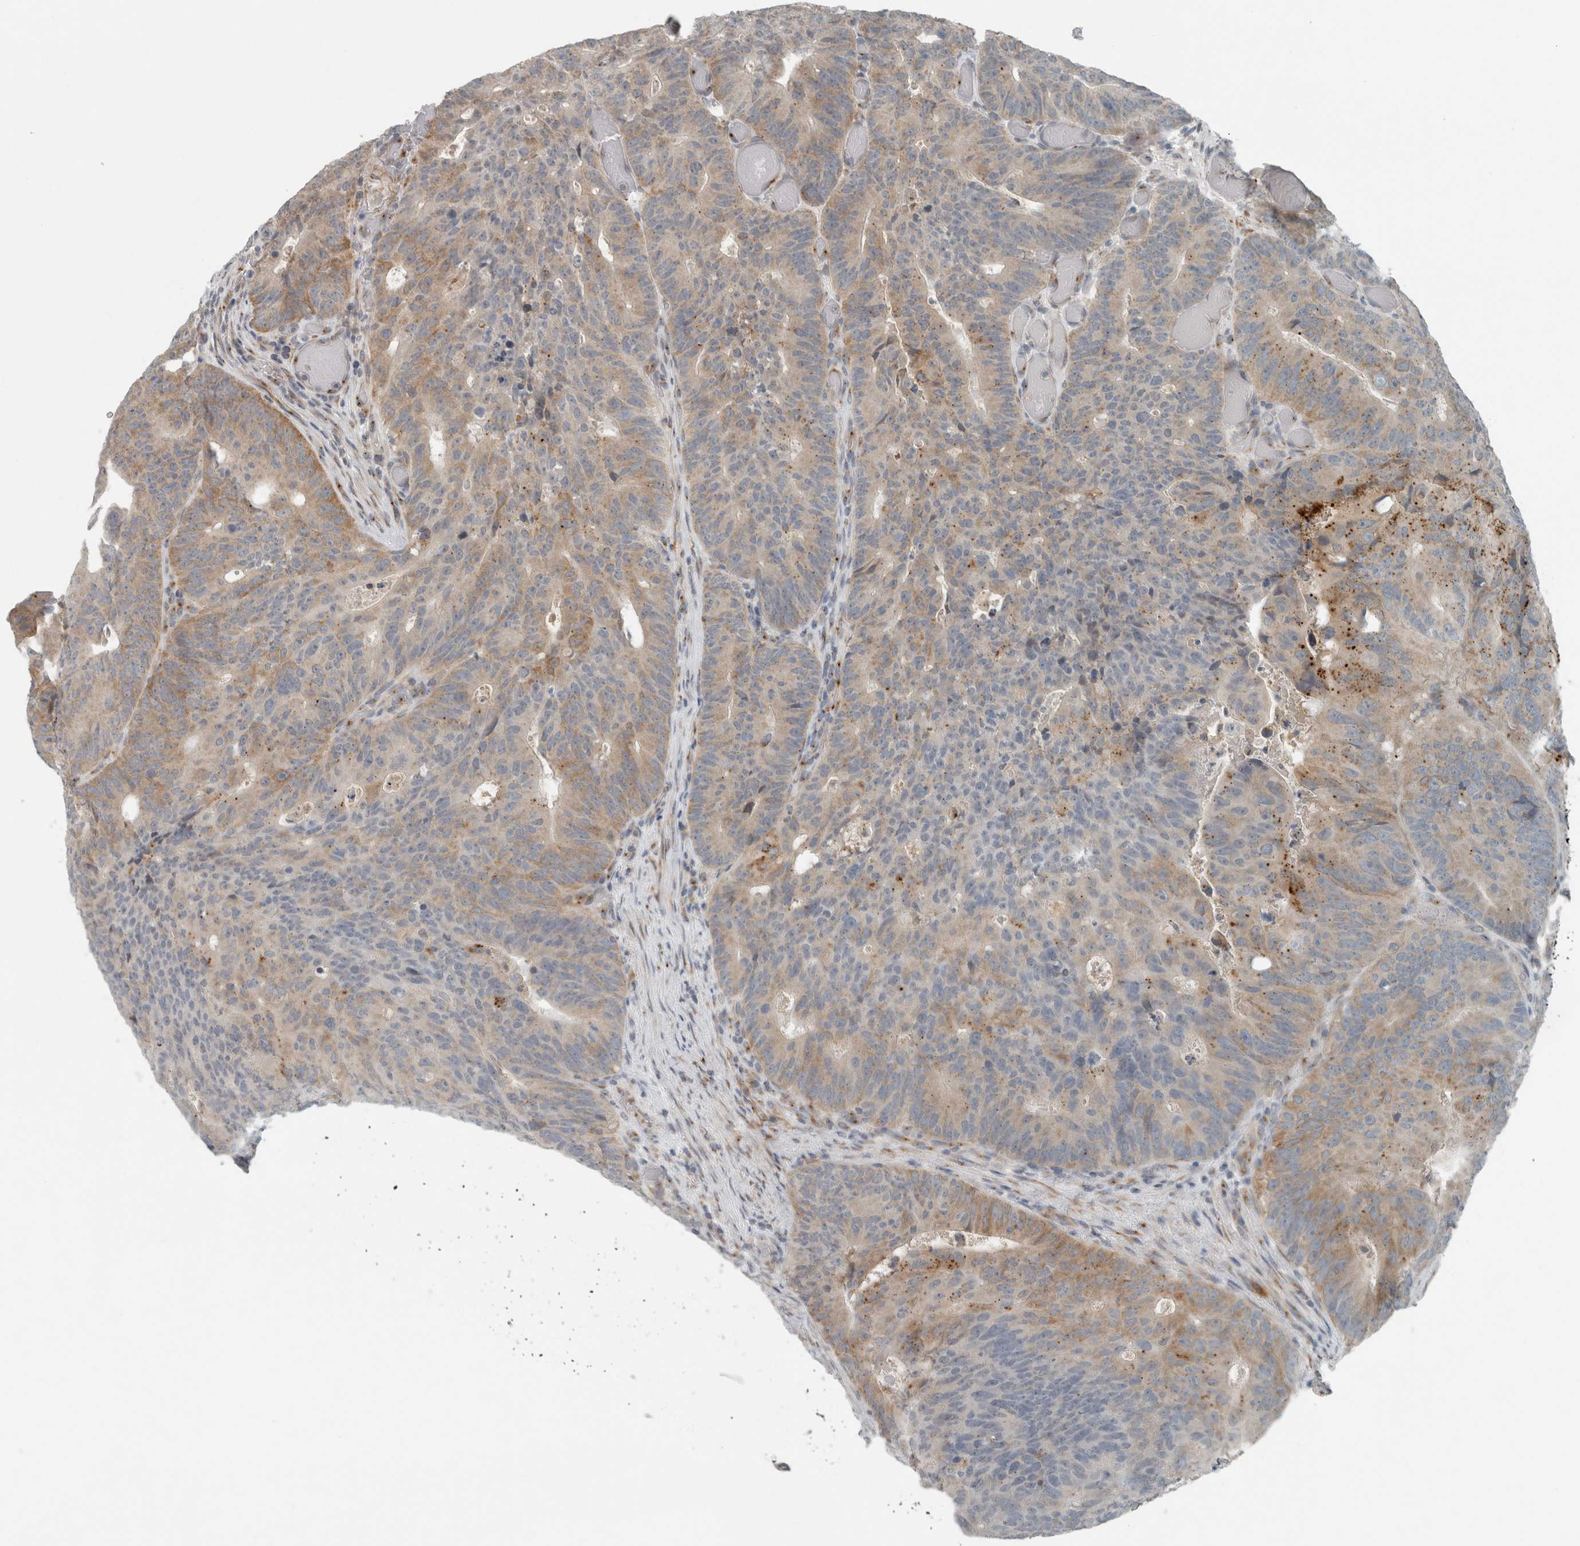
{"staining": {"intensity": "strong", "quantity": "<25%", "location": "cytoplasmic/membranous"}, "tissue": "colorectal cancer", "cell_type": "Tumor cells", "image_type": "cancer", "snomed": [{"axis": "morphology", "description": "Adenocarcinoma, NOS"}, {"axis": "topography", "description": "Colon"}], "caption": "Colorectal adenocarcinoma stained with a protein marker demonstrates strong staining in tumor cells.", "gene": "KIF1C", "patient": {"sex": "male", "age": 87}}